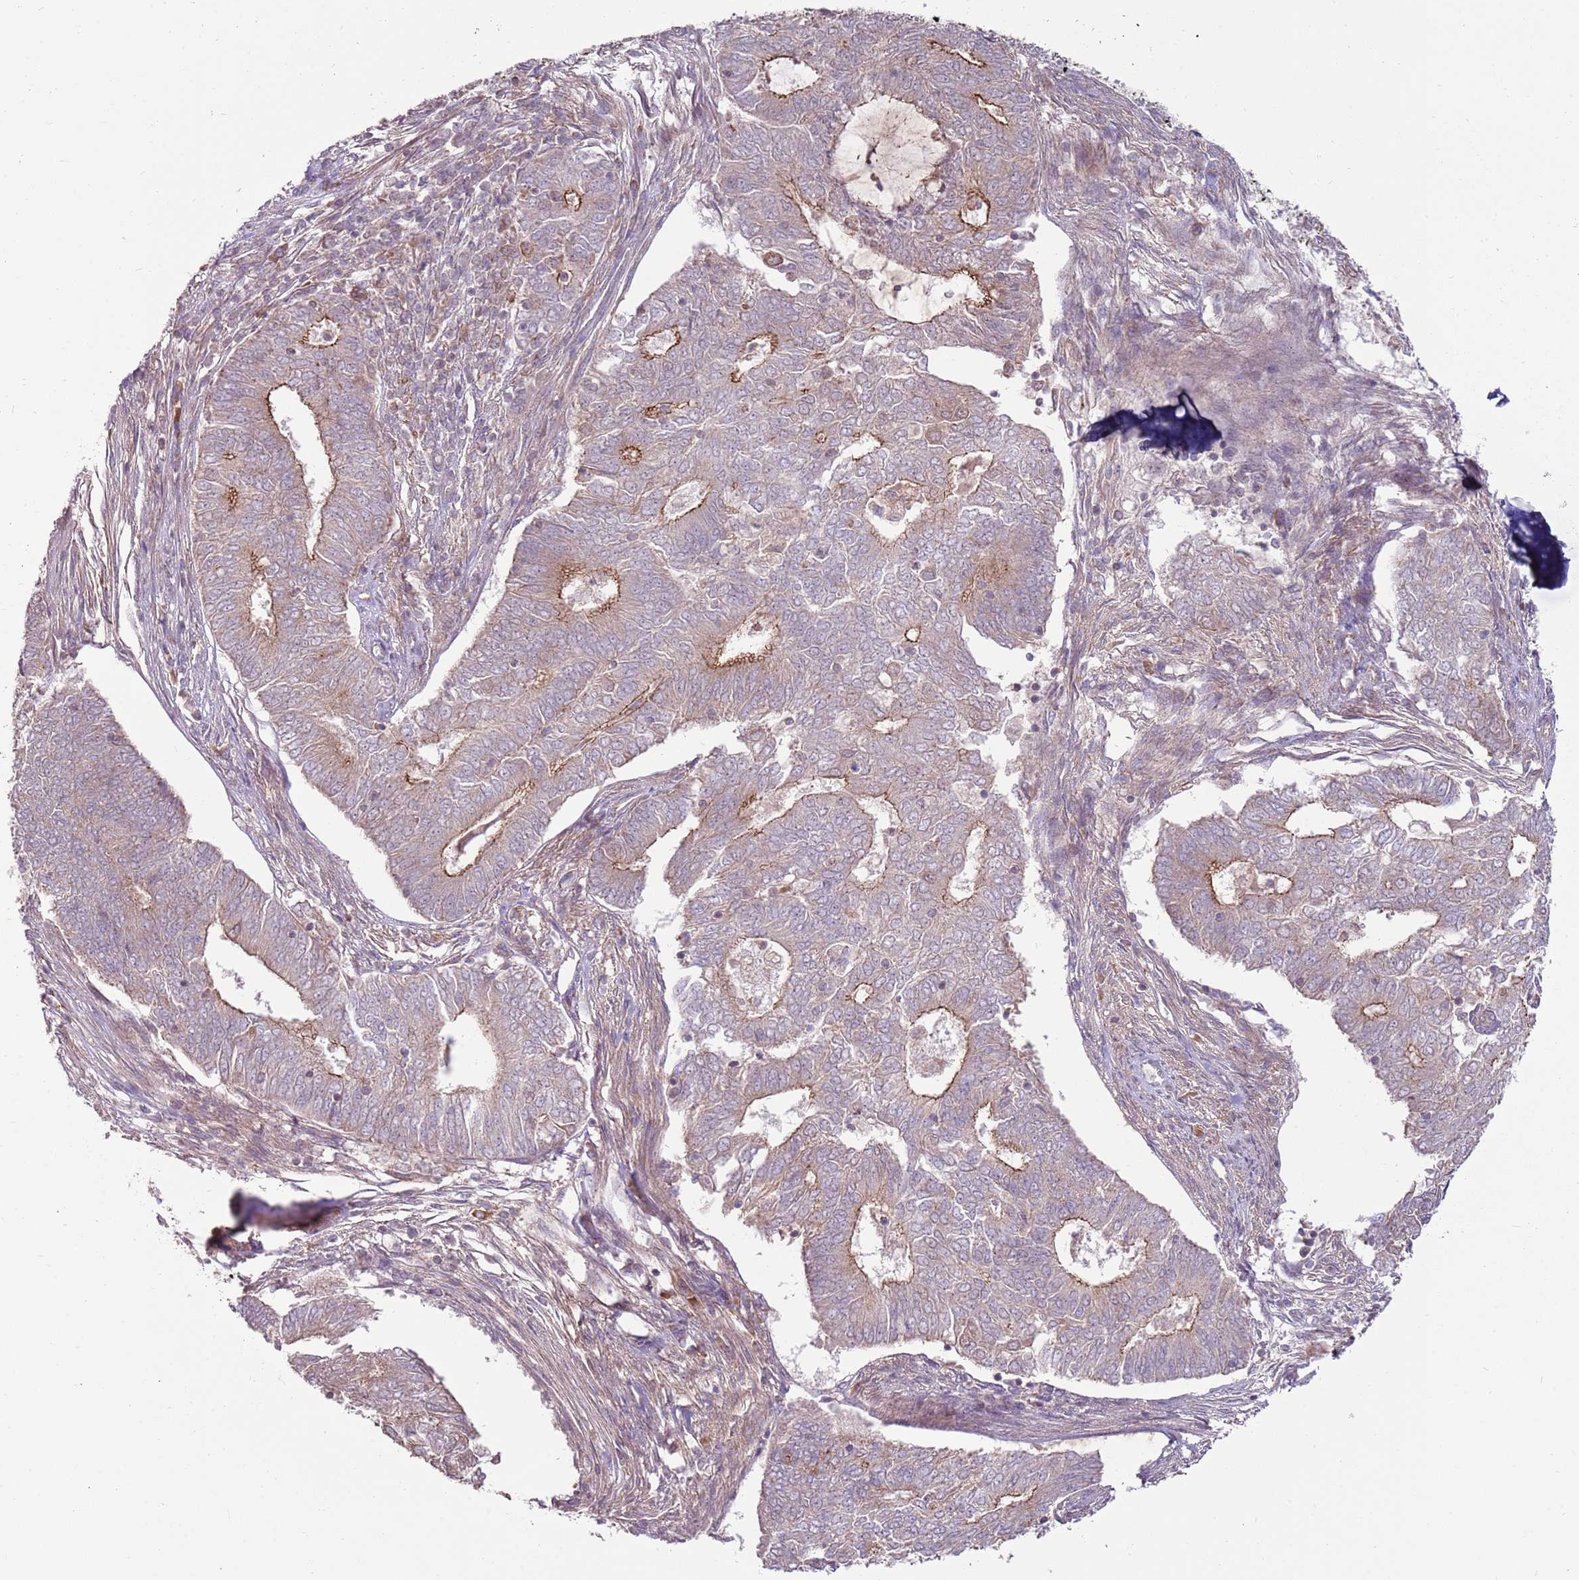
{"staining": {"intensity": "moderate", "quantity": "25%-75%", "location": "cytoplasmic/membranous"}, "tissue": "endometrial cancer", "cell_type": "Tumor cells", "image_type": "cancer", "snomed": [{"axis": "morphology", "description": "Adenocarcinoma, NOS"}, {"axis": "topography", "description": "Endometrium"}], "caption": "Immunohistochemical staining of human adenocarcinoma (endometrial) exhibits medium levels of moderate cytoplasmic/membranous staining in approximately 25%-75% of tumor cells.", "gene": "SPATA31D1", "patient": {"sex": "female", "age": 62}}